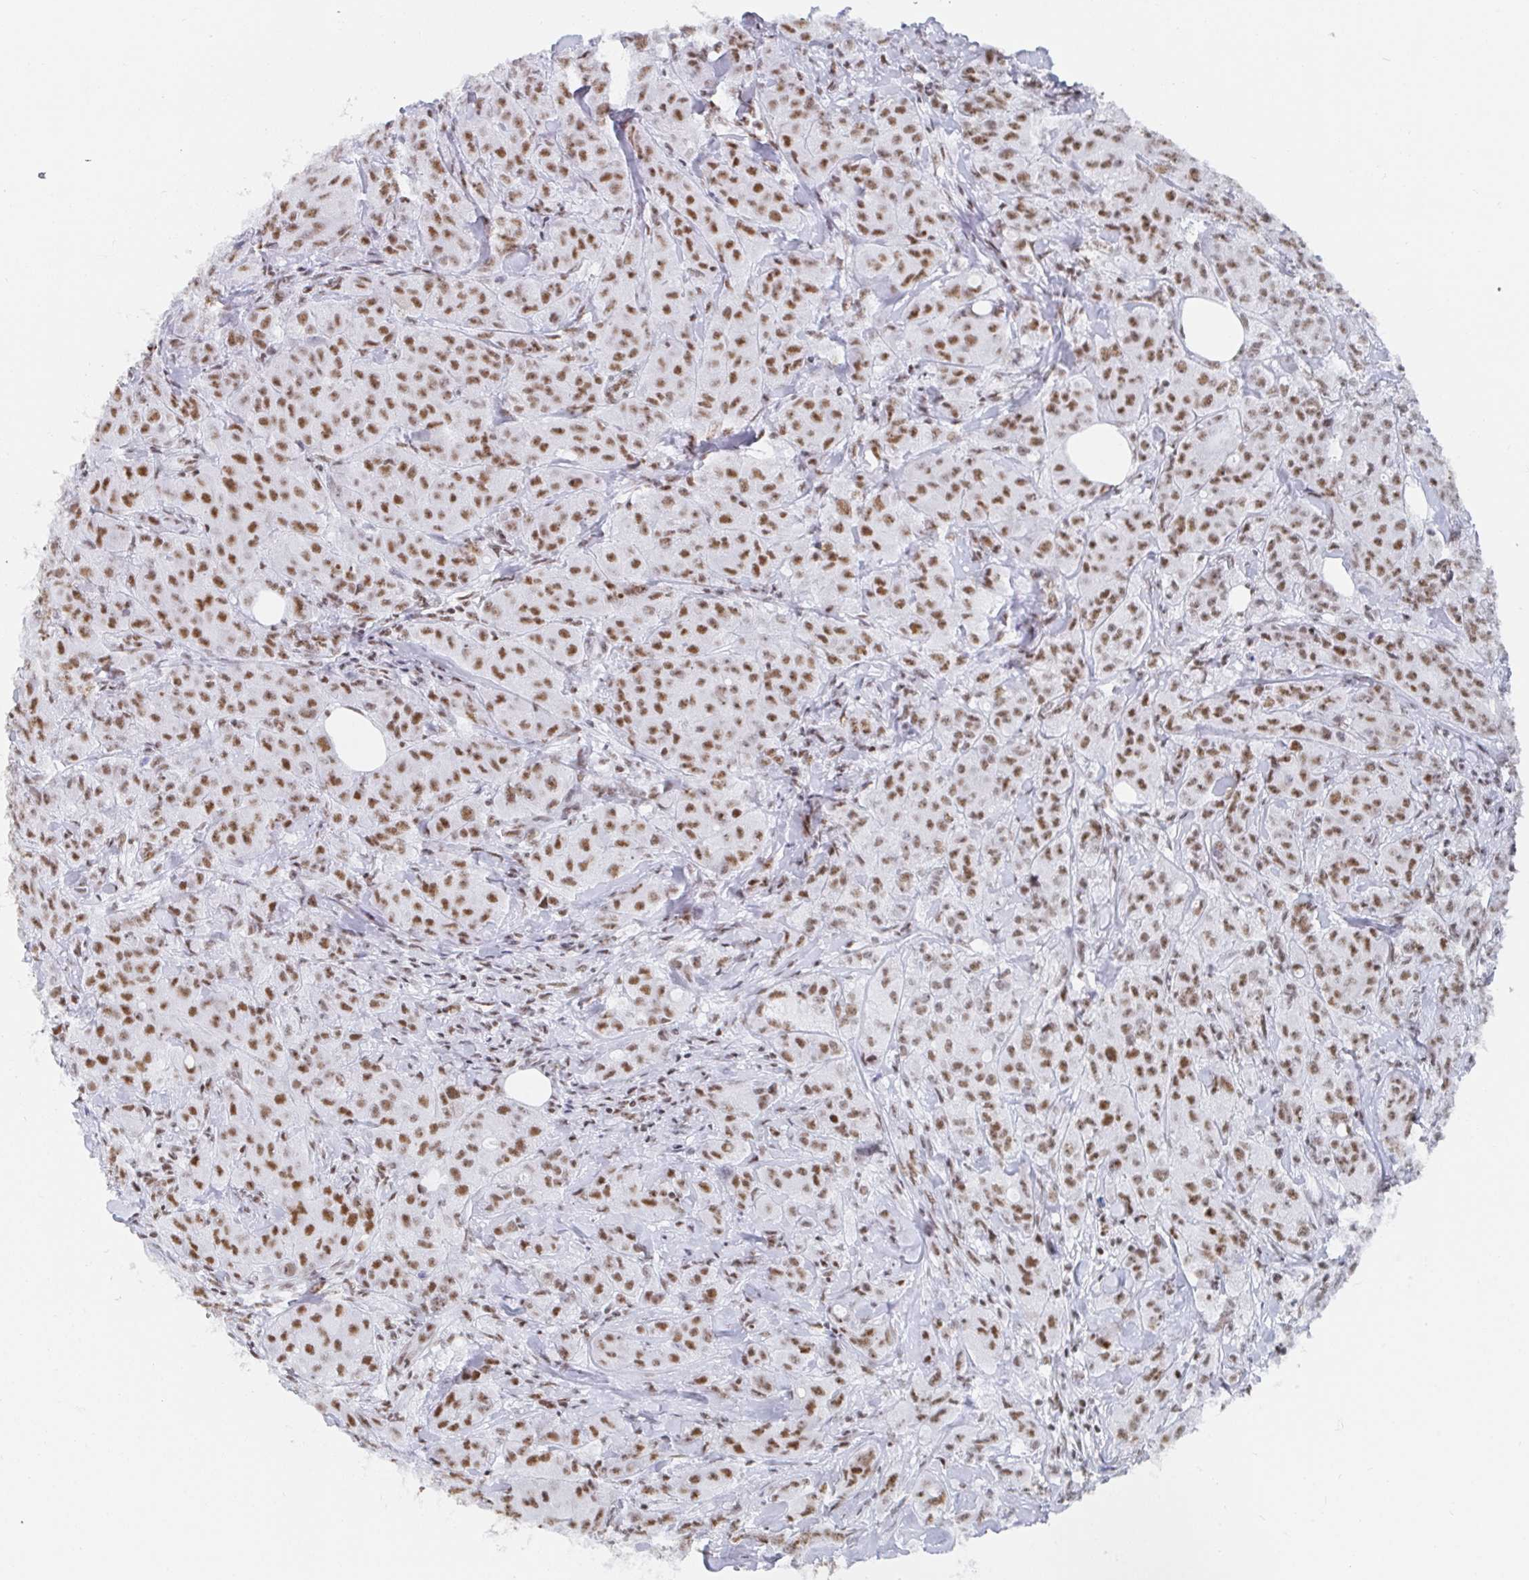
{"staining": {"intensity": "moderate", "quantity": ">75%", "location": "nuclear"}, "tissue": "breast cancer", "cell_type": "Tumor cells", "image_type": "cancer", "snomed": [{"axis": "morphology", "description": "Normal tissue, NOS"}, {"axis": "morphology", "description": "Duct carcinoma"}, {"axis": "topography", "description": "Breast"}], "caption": "Tumor cells display medium levels of moderate nuclear staining in about >75% of cells in human breast cancer. Nuclei are stained in blue.", "gene": "EWSR1", "patient": {"sex": "female", "age": 43}}